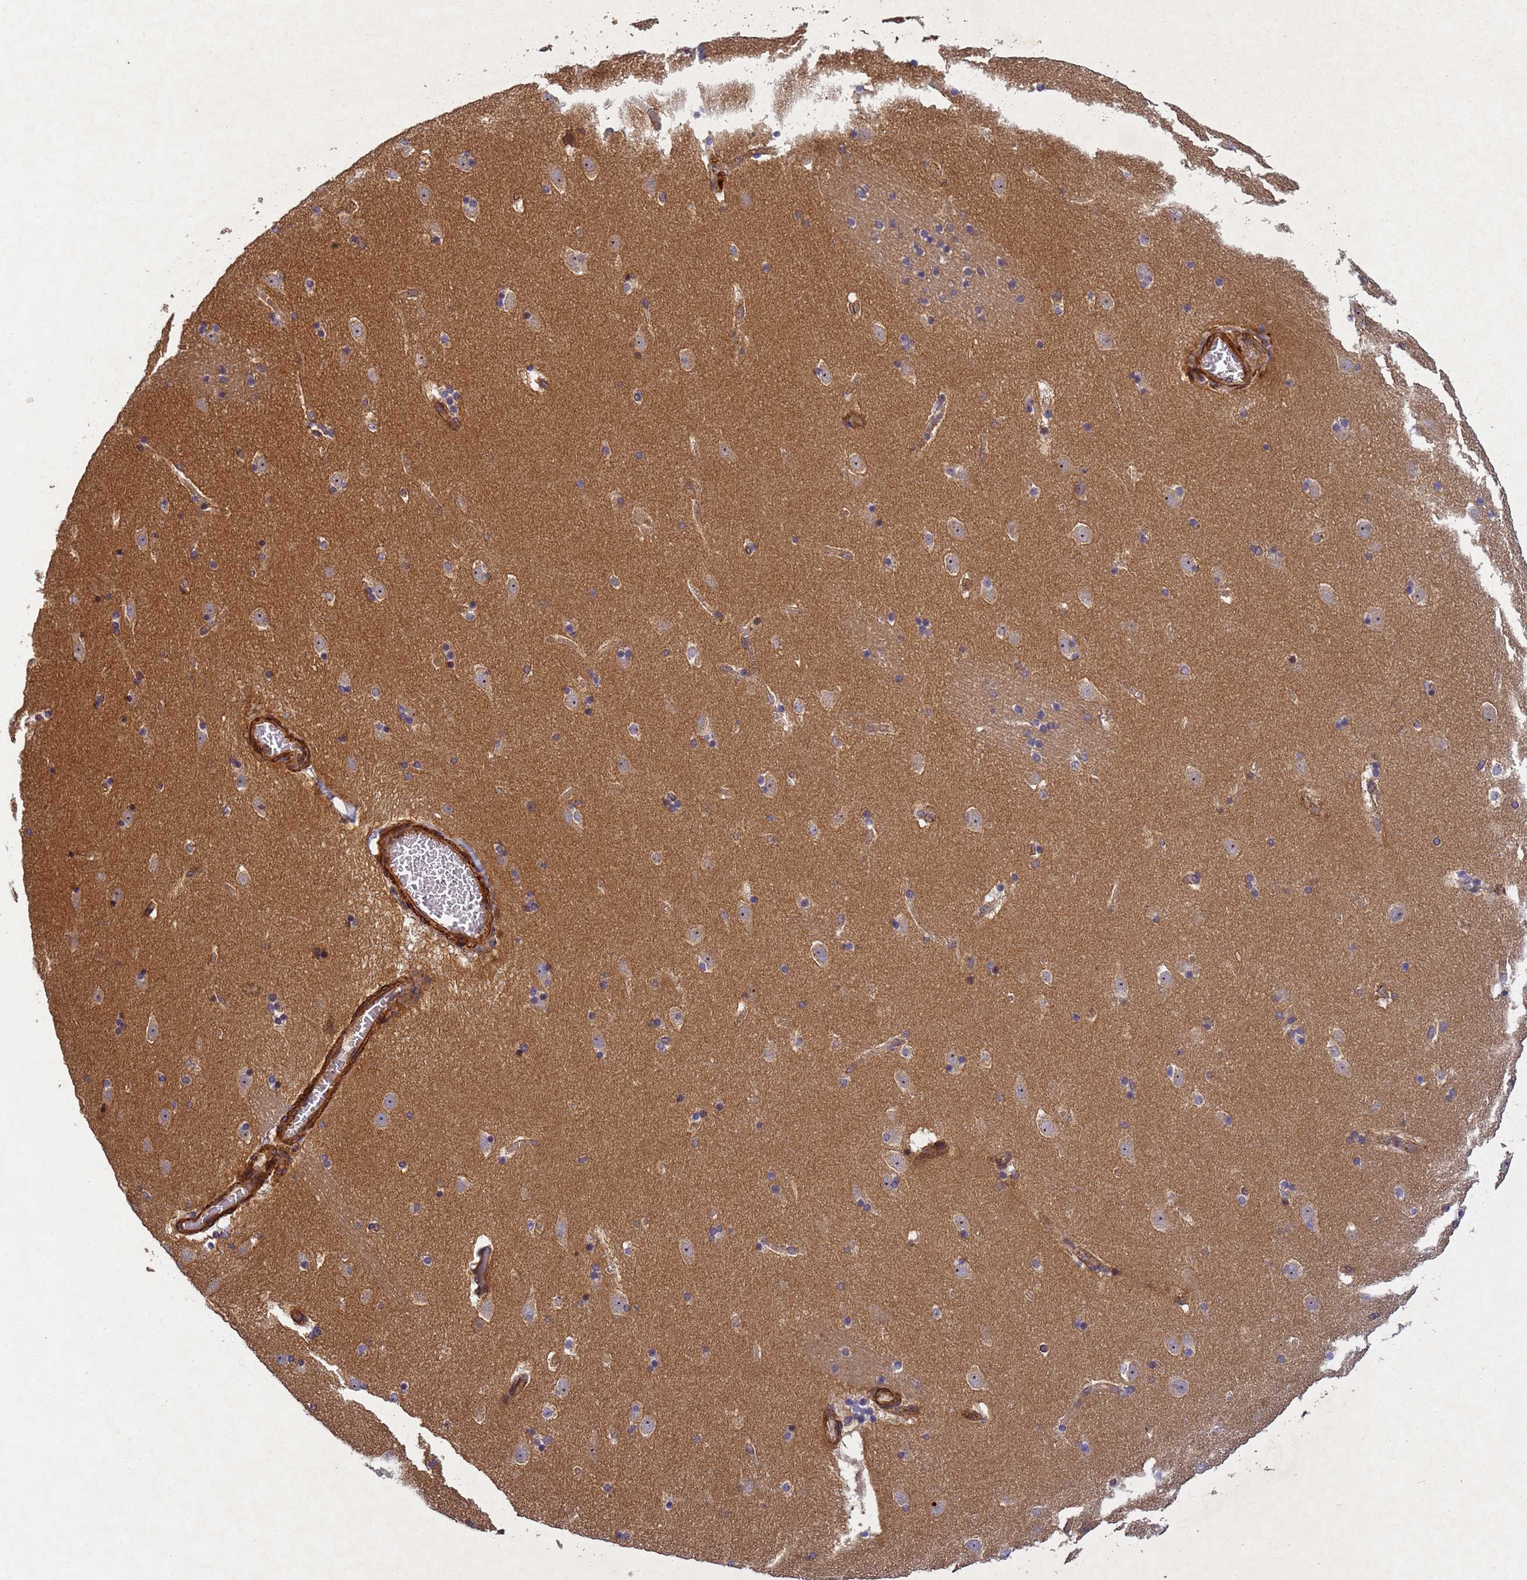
{"staining": {"intensity": "weak", "quantity": "<25%", "location": "cytoplasmic/membranous"}, "tissue": "caudate", "cell_type": "Glial cells", "image_type": "normal", "snomed": [{"axis": "morphology", "description": "Normal tissue, NOS"}, {"axis": "topography", "description": "Lateral ventricle wall"}], "caption": "IHC image of normal caudate: human caudate stained with DAB exhibits no significant protein expression in glial cells.", "gene": "RALGAPA2", "patient": {"sex": "male", "age": 45}}